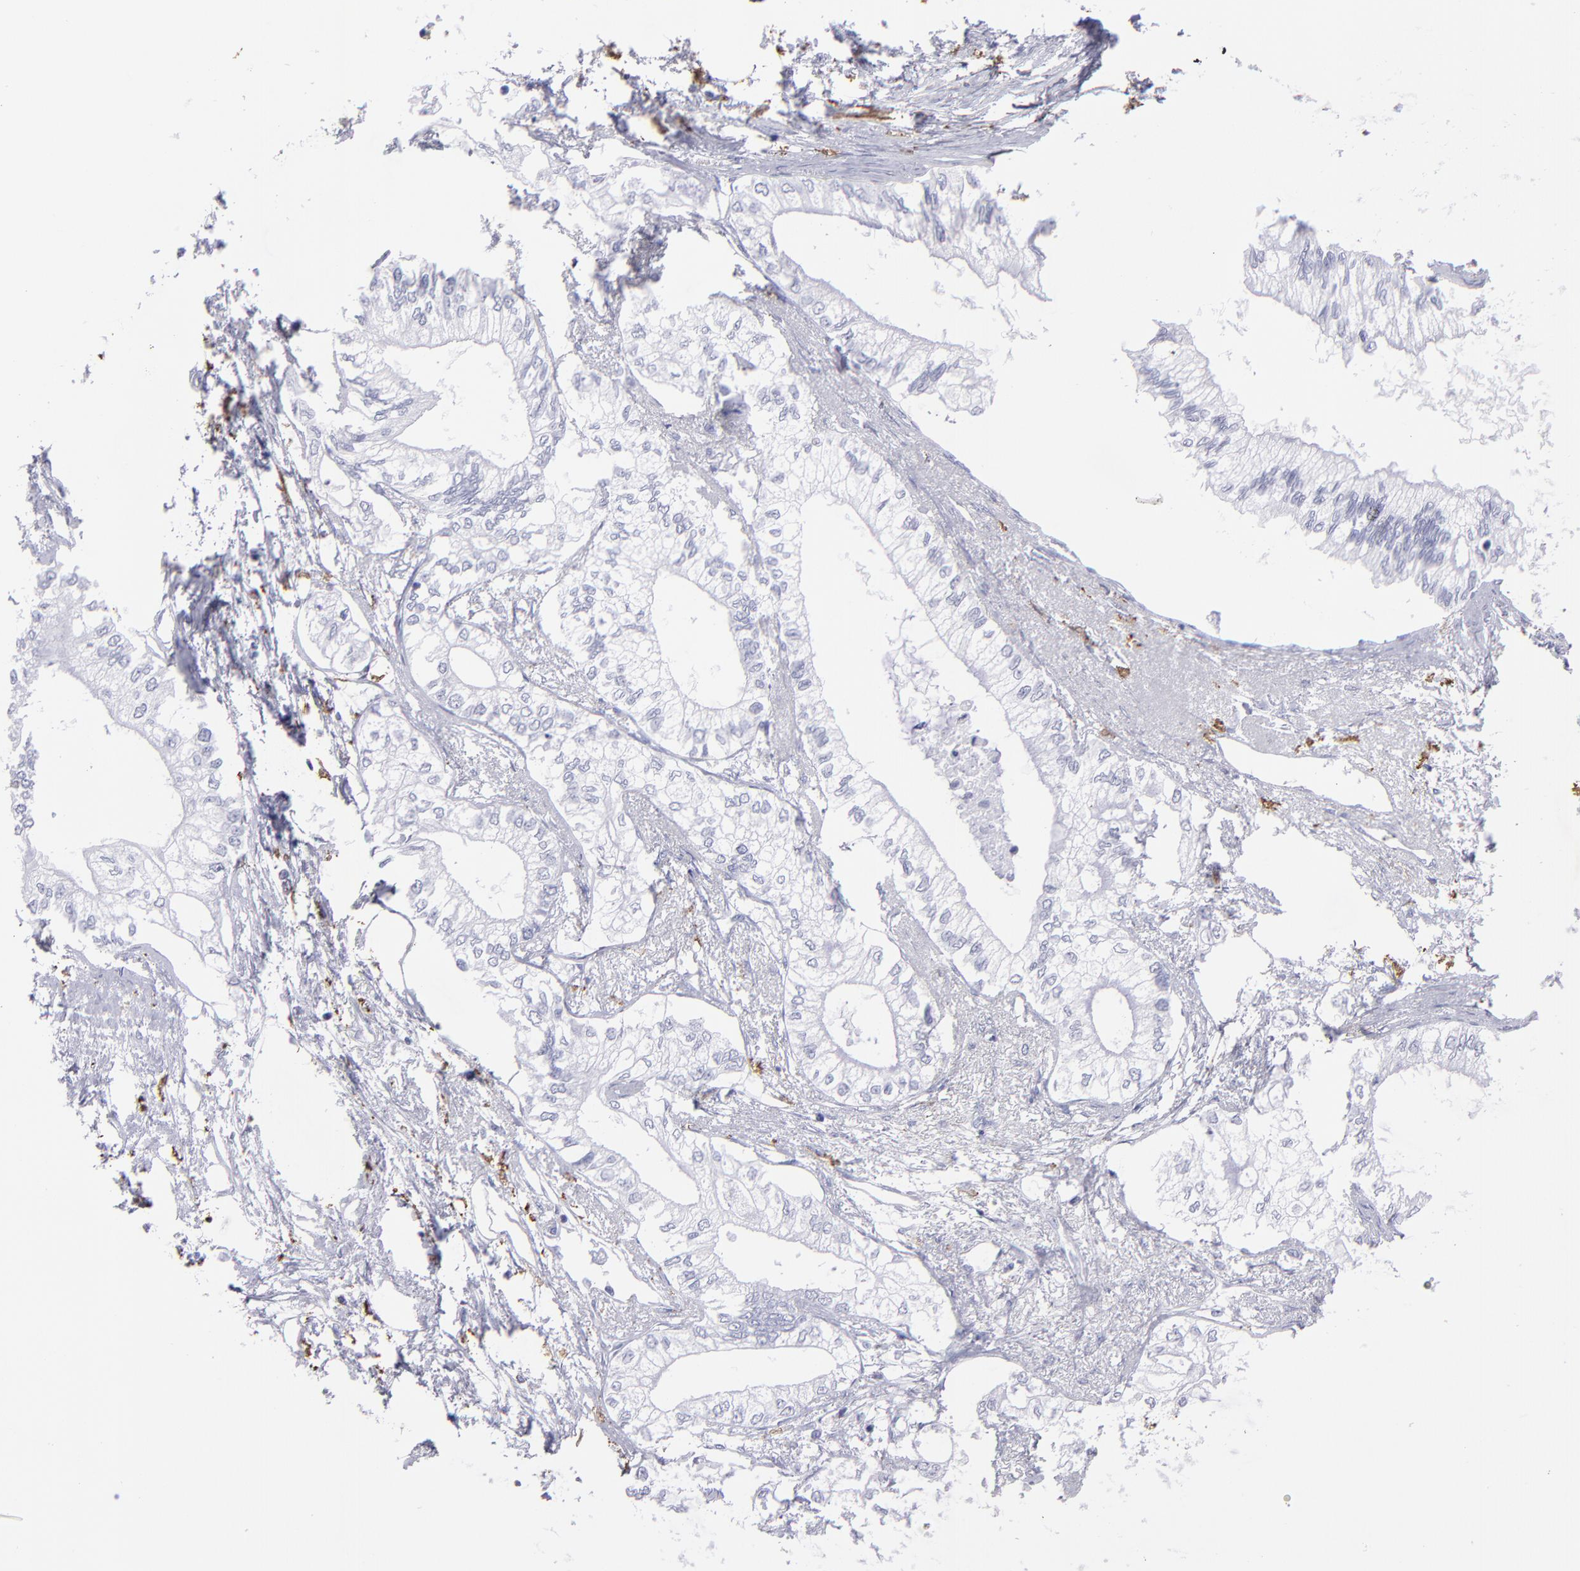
{"staining": {"intensity": "negative", "quantity": "none", "location": "none"}, "tissue": "pancreatic cancer", "cell_type": "Tumor cells", "image_type": "cancer", "snomed": [{"axis": "morphology", "description": "Adenocarcinoma, NOS"}, {"axis": "topography", "description": "Pancreas"}], "caption": "Tumor cells are negative for brown protein staining in pancreatic cancer. (Brightfield microscopy of DAB (3,3'-diaminobenzidine) IHC at high magnification).", "gene": "MB", "patient": {"sex": "male", "age": 79}}